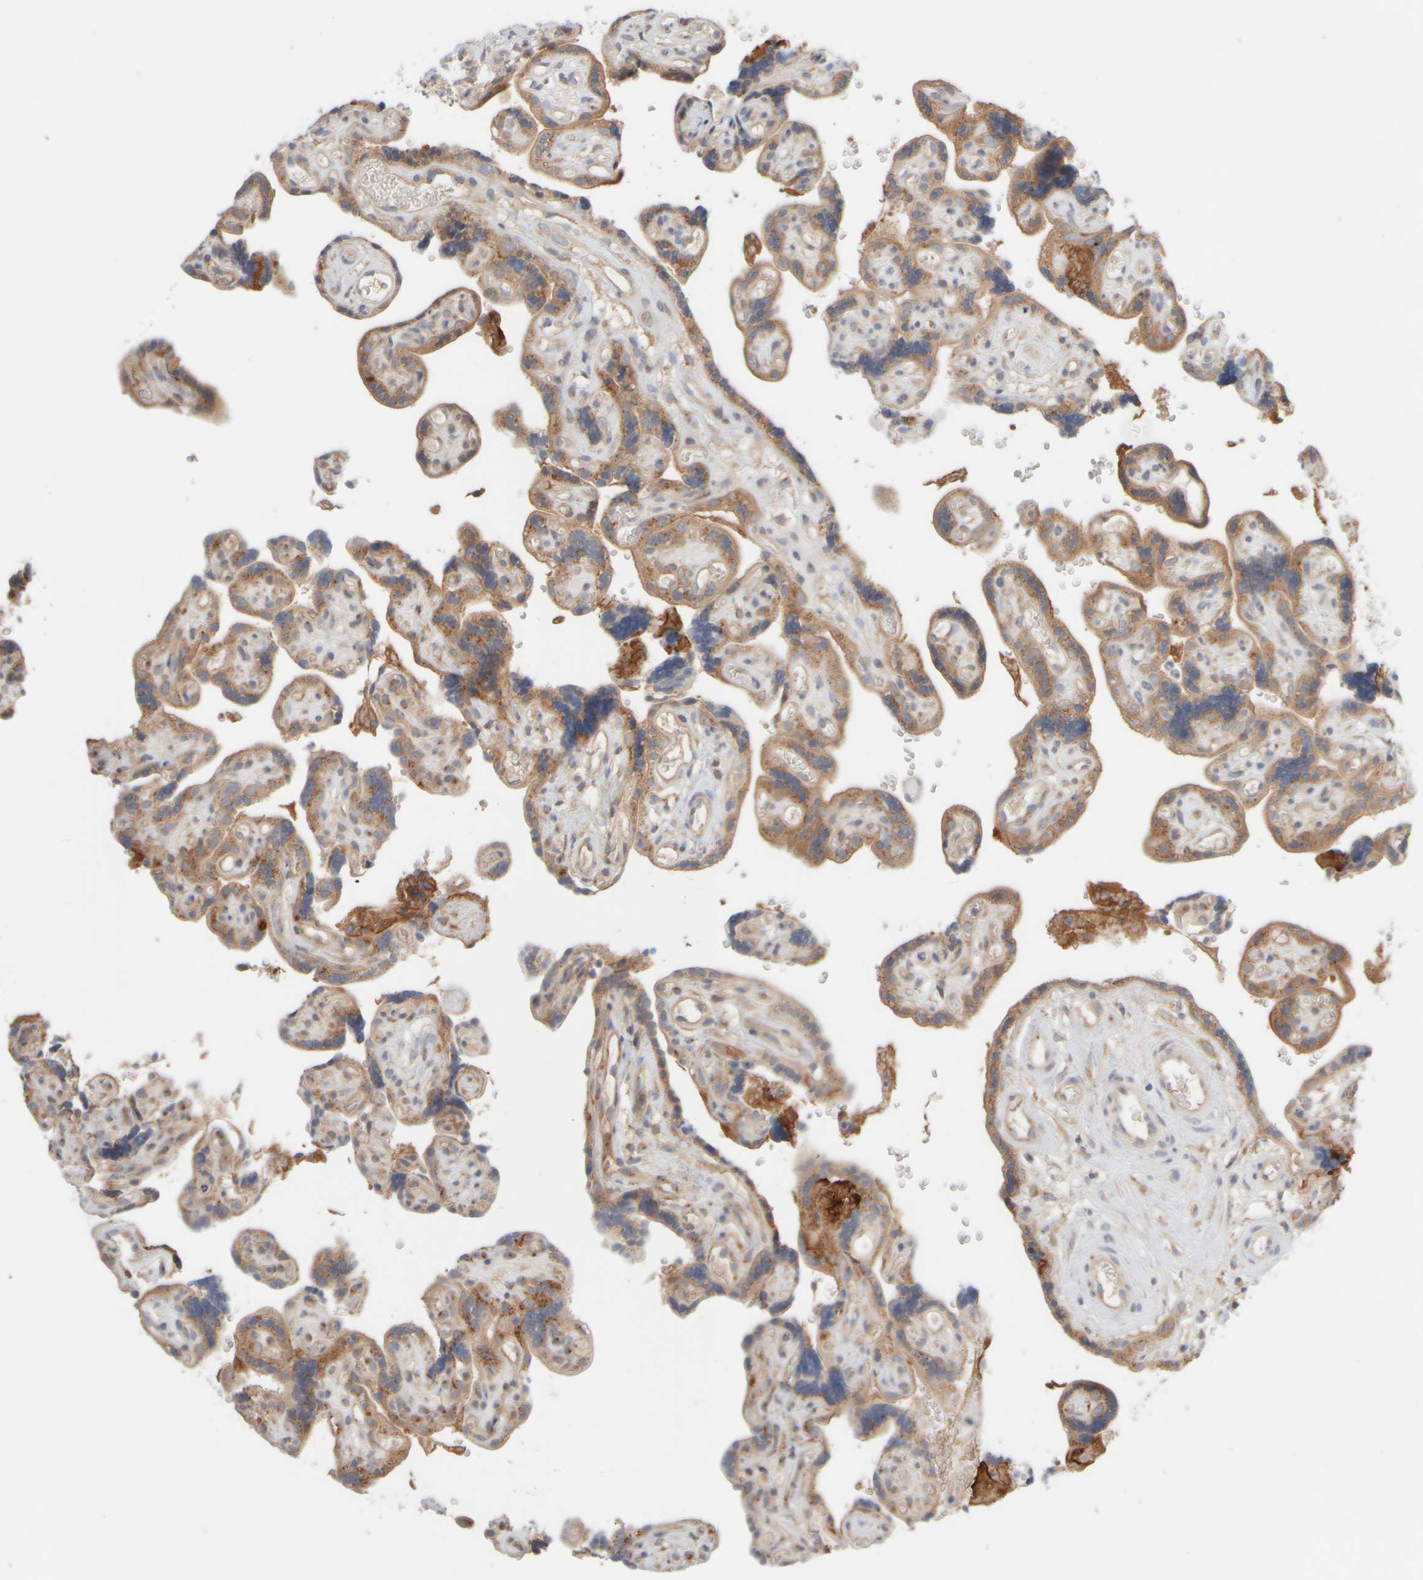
{"staining": {"intensity": "moderate", "quantity": ">75%", "location": "cytoplasmic/membranous"}, "tissue": "placenta", "cell_type": "Decidual cells", "image_type": "normal", "snomed": [{"axis": "morphology", "description": "Normal tissue, NOS"}, {"axis": "topography", "description": "Placenta"}], "caption": "IHC of benign placenta displays medium levels of moderate cytoplasmic/membranous positivity in approximately >75% of decidual cells.", "gene": "GOPC", "patient": {"sex": "female", "age": 30}}